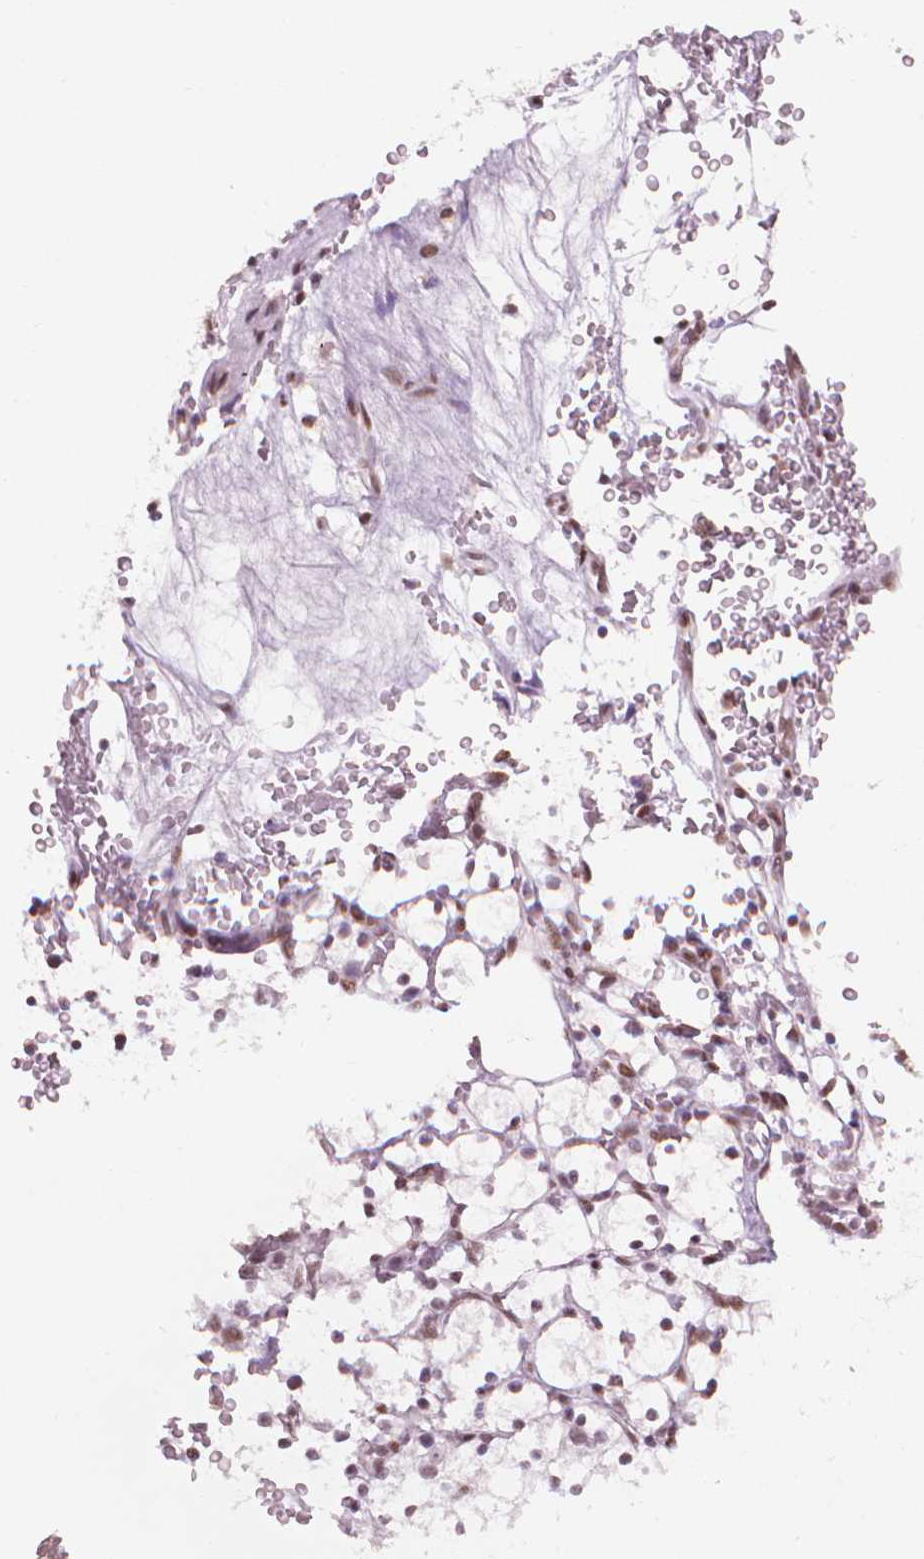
{"staining": {"intensity": "negative", "quantity": "none", "location": "none"}, "tissue": "renal cancer", "cell_type": "Tumor cells", "image_type": "cancer", "snomed": [{"axis": "morphology", "description": "Adenocarcinoma, NOS"}, {"axis": "topography", "description": "Kidney"}], "caption": "Histopathology image shows no significant protein expression in tumor cells of adenocarcinoma (renal).", "gene": "PIAS2", "patient": {"sex": "female", "age": 64}}